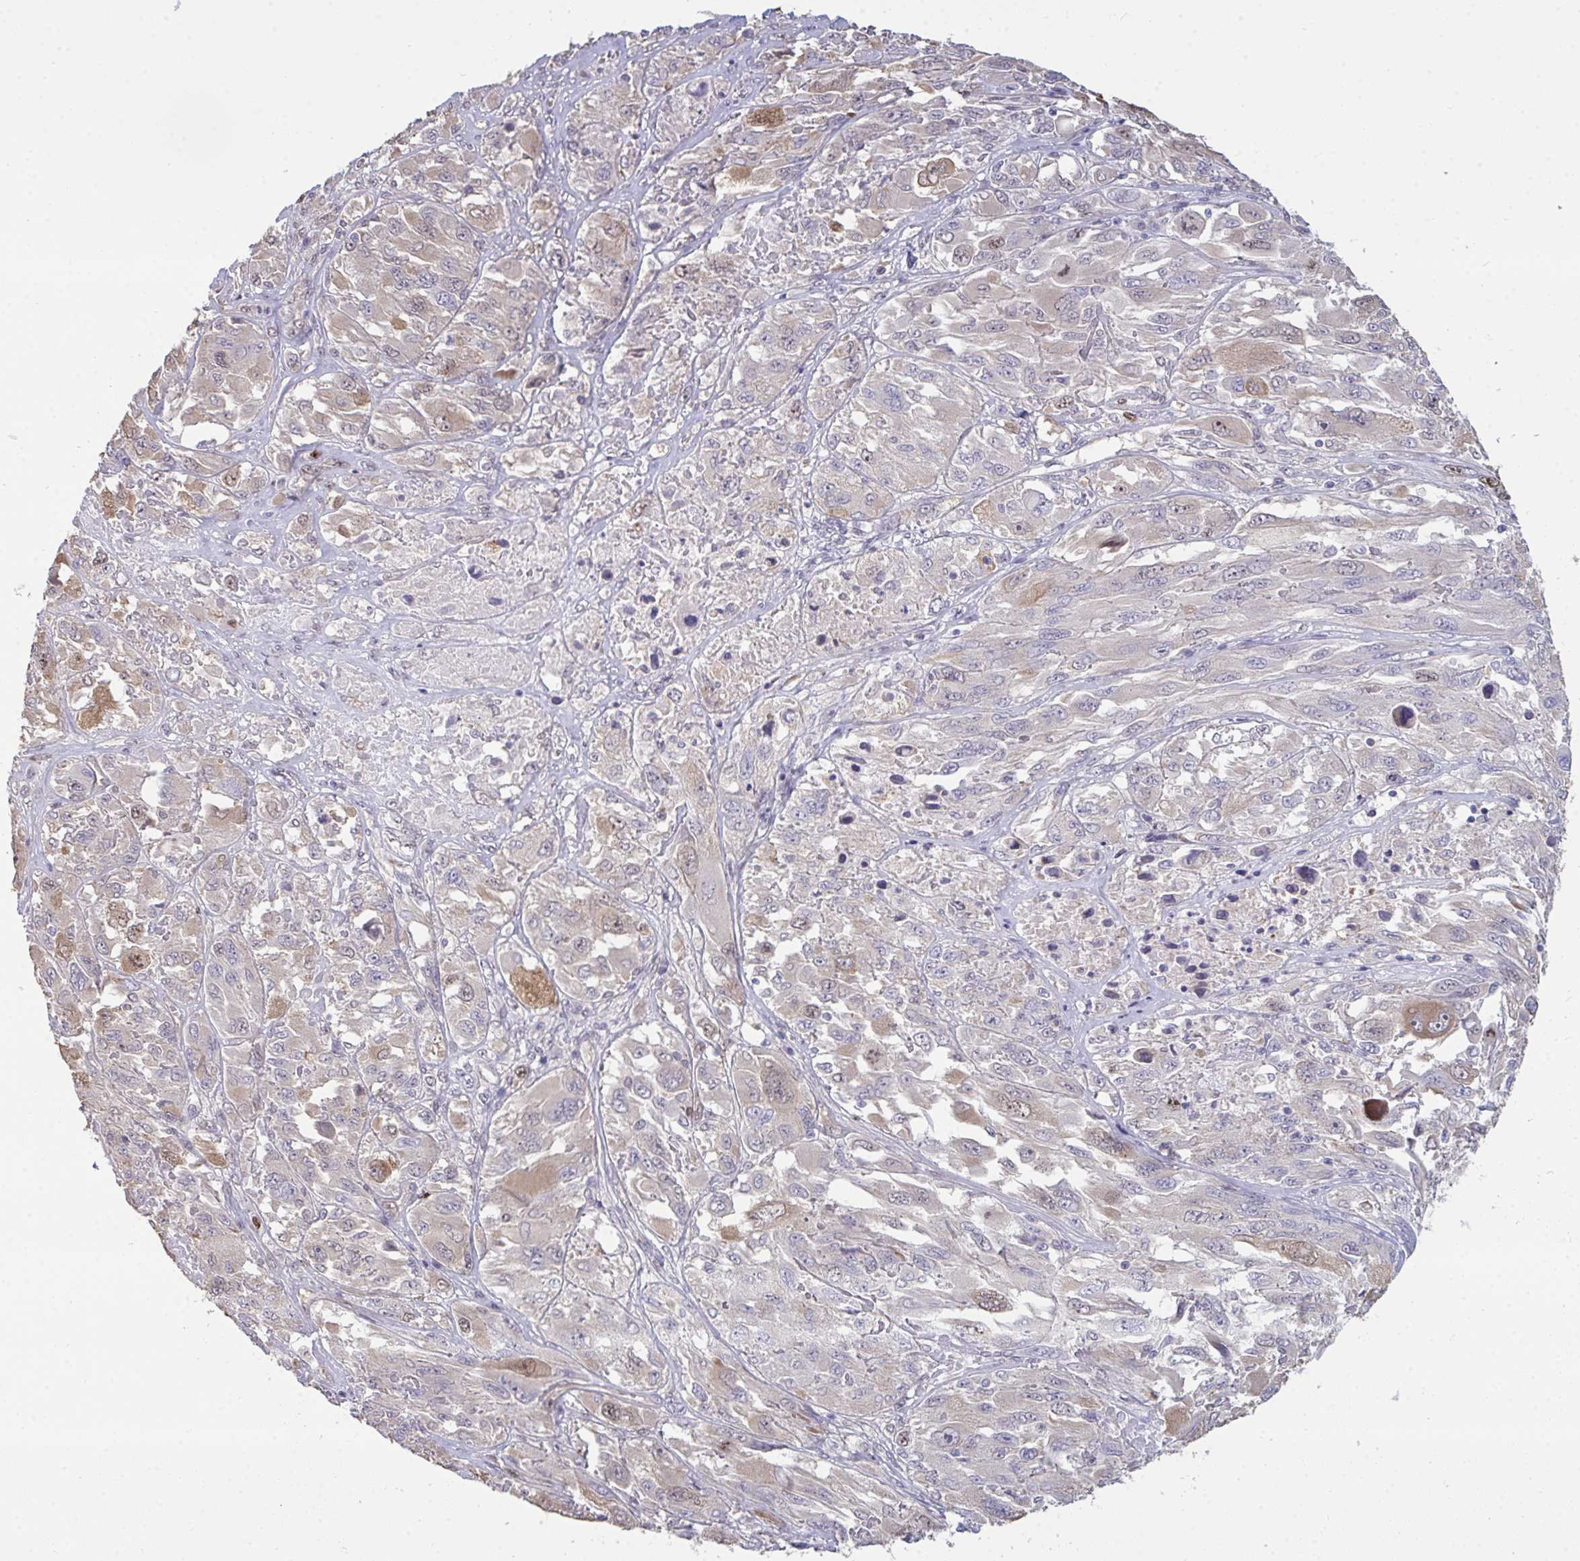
{"staining": {"intensity": "weak", "quantity": "<25%", "location": "cytoplasmic/membranous,nuclear"}, "tissue": "melanoma", "cell_type": "Tumor cells", "image_type": "cancer", "snomed": [{"axis": "morphology", "description": "Malignant melanoma, NOS"}, {"axis": "topography", "description": "Skin"}], "caption": "Protein analysis of malignant melanoma demonstrates no significant positivity in tumor cells.", "gene": "SETD7", "patient": {"sex": "female", "age": 91}}